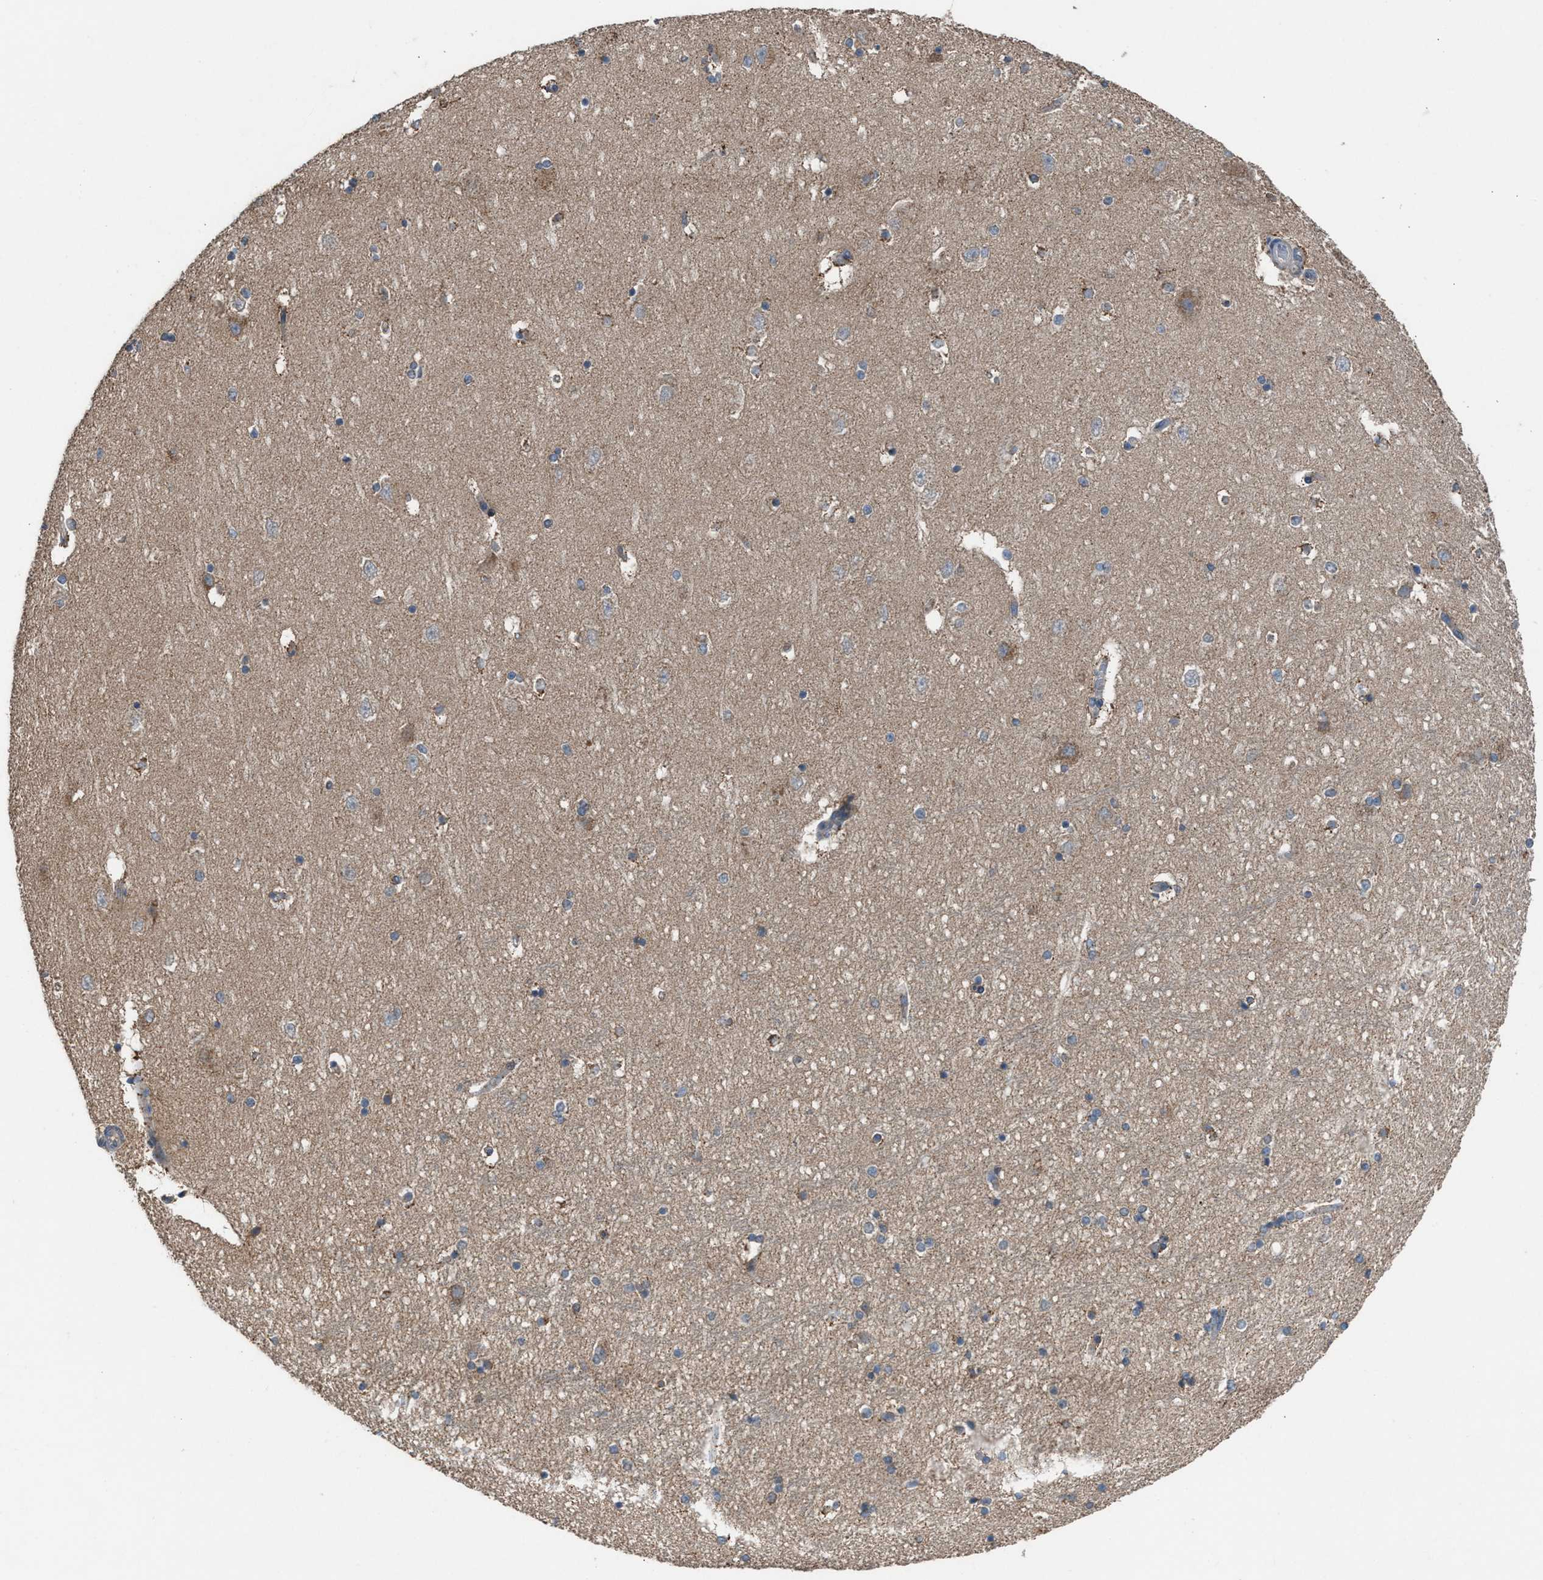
{"staining": {"intensity": "moderate", "quantity": "<25%", "location": "cytoplasmic/membranous"}, "tissue": "hippocampus", "cell_type": "Glial cells", "image_type": "normal", "snomed": [{"axis": "morphology", "description": "Normal tissue, NOS"}, {"axis": "topography", "description": "Hippocampus"}], "caption": "Immunohistochemistry (IHC) histopathology image of unremarkable hippocampus: human hippocampus stained using IHC shows low levels of moderate protein expression localized specifically in the cytoplasmic/membranous of glial cells, appearing as a cytoplasmic/membranous brown color.", "gene": "TPK1", "patient": {"sex": "female", "age": 54}}